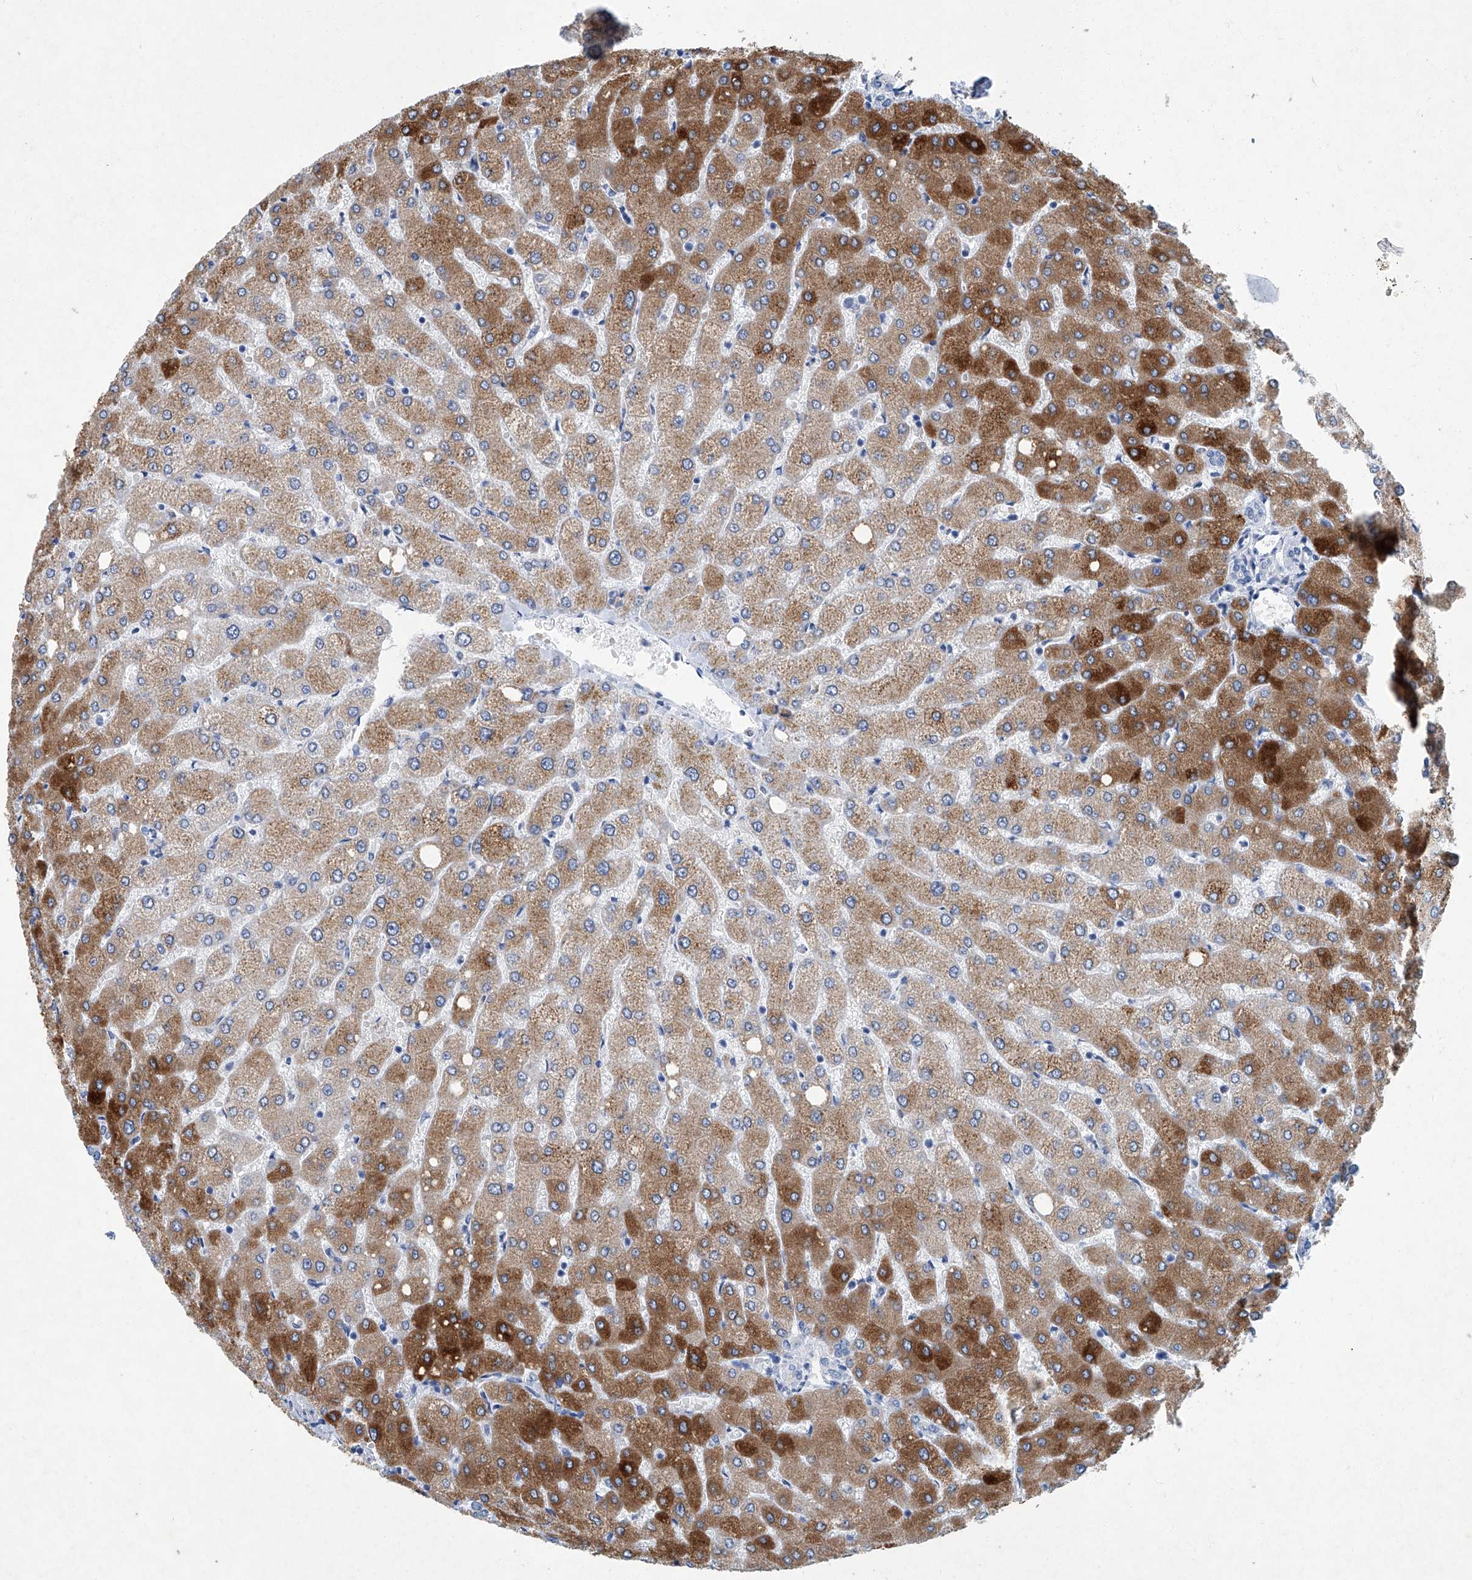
{"staining": {"intensity": "negative", "quantity": "none", "location": "none"}, "tissue": "liver", "cell_type": "Cholangiocytes", "image_type": "normal", "snomed": [{"axis": "morphology", "description": "Normal tissue, NOS"}, {"axis": "topography", "description": "Liver"}], "caption": "An IHC photomicrograph of normal liver is shown. There is no staining in cholangiocytes of liver.", "gene": "CYP2A7", "patient": {"sex": "female", "age": 54}}